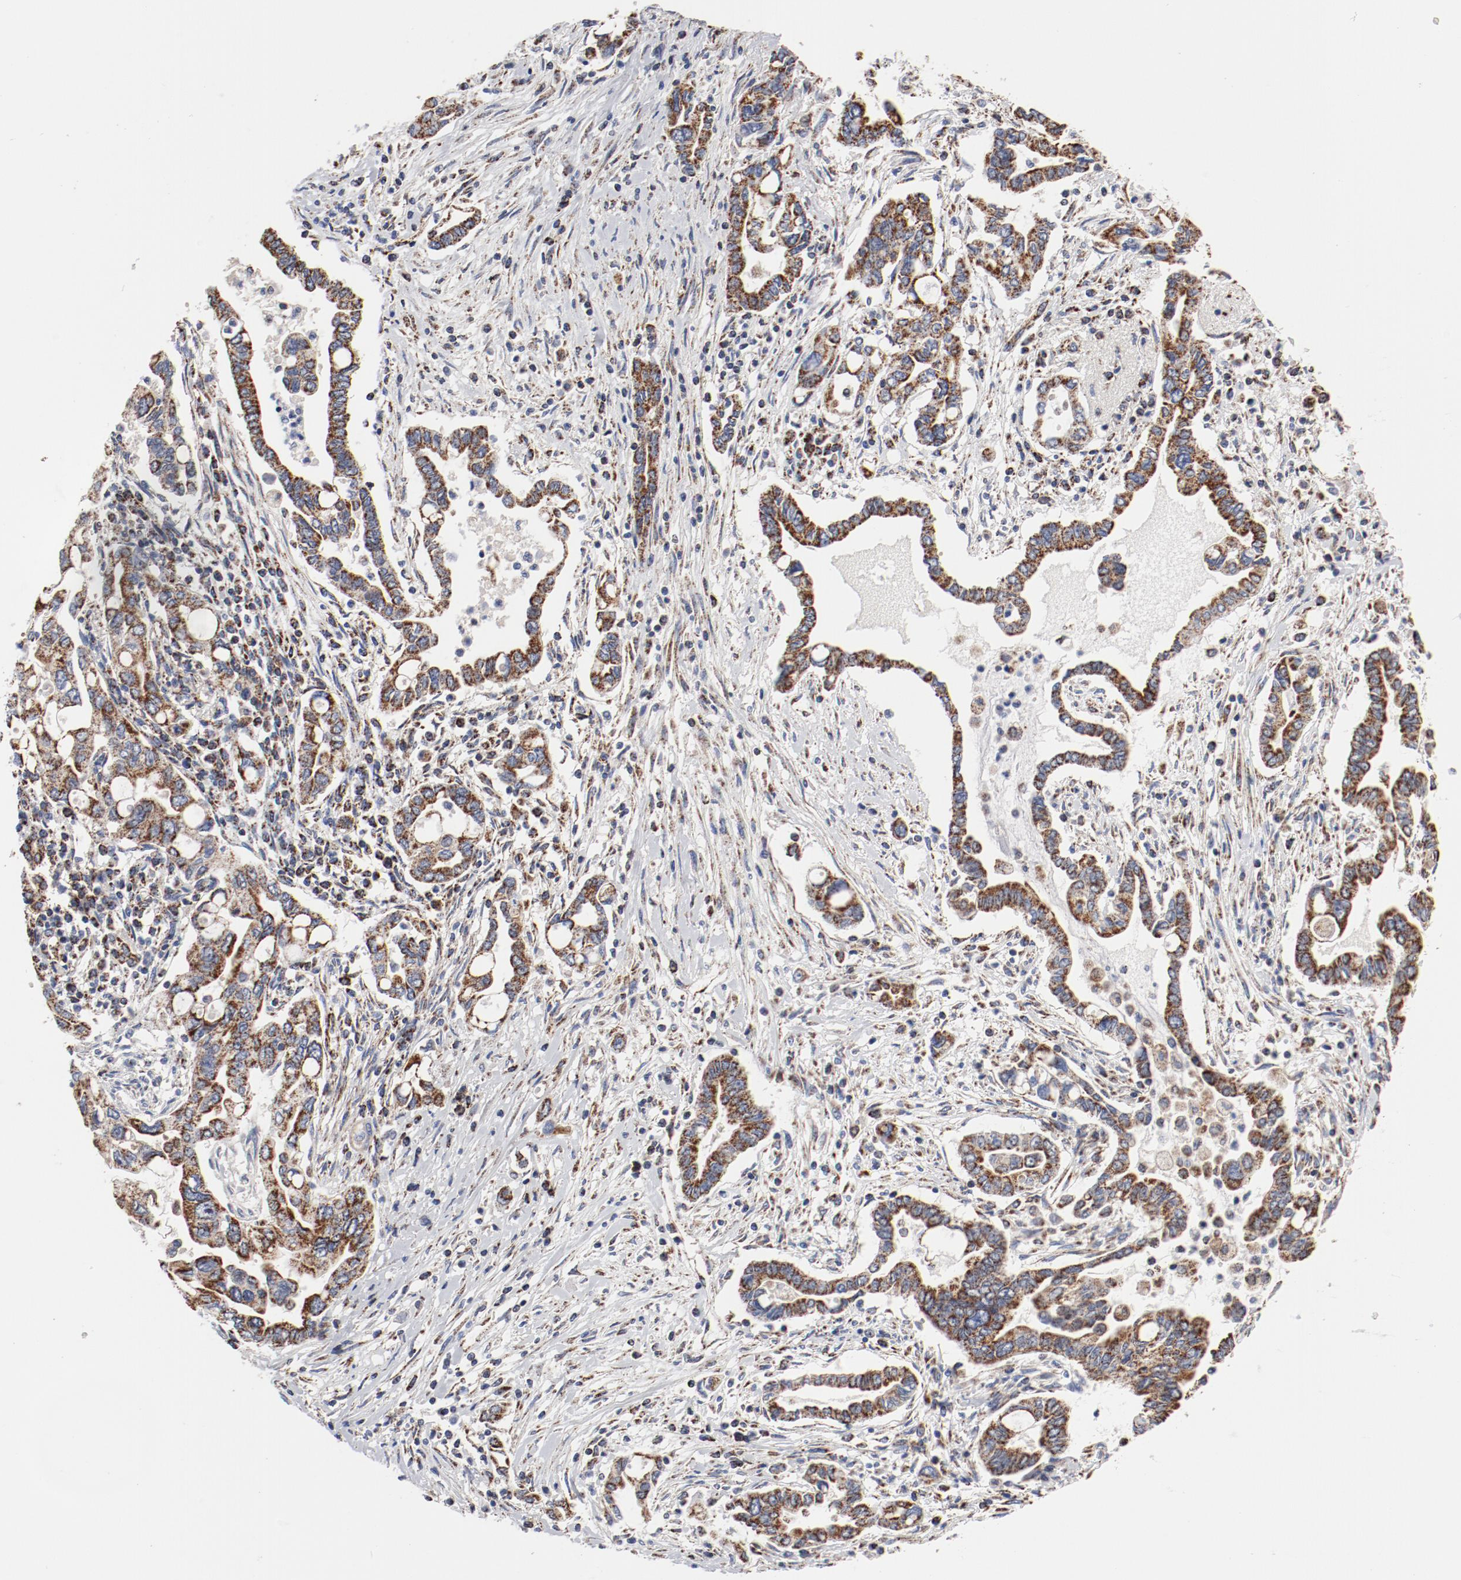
{"staining": {"intensity": "strong", "quantity": ">75%", "location": "cytoplasmic/membranous"}, "tissue": "pancreatic cancer", "cell_type": "Tumor cells", "image_type": "cancer", "snomed": [{"axis": "morphology", "description": "Adenocarcinoma, NOS"}, {"axis": "topography", "description": "Pancreas"}], "caption": "The image displays immunohistochemical staining of pancreatic cancer (adenocarcinoma). There is strong cytoplasmic/membranous expression is identified in approximately >75% of tumor cells. Using DAB (3,3'-diaminobenzidine) (brown) and hematoxylin (blue) stains, captured at high magnification using brightfield microscopy.", "gene": "NDUFV2", "patient": {"sex": "female", "age": 57}}